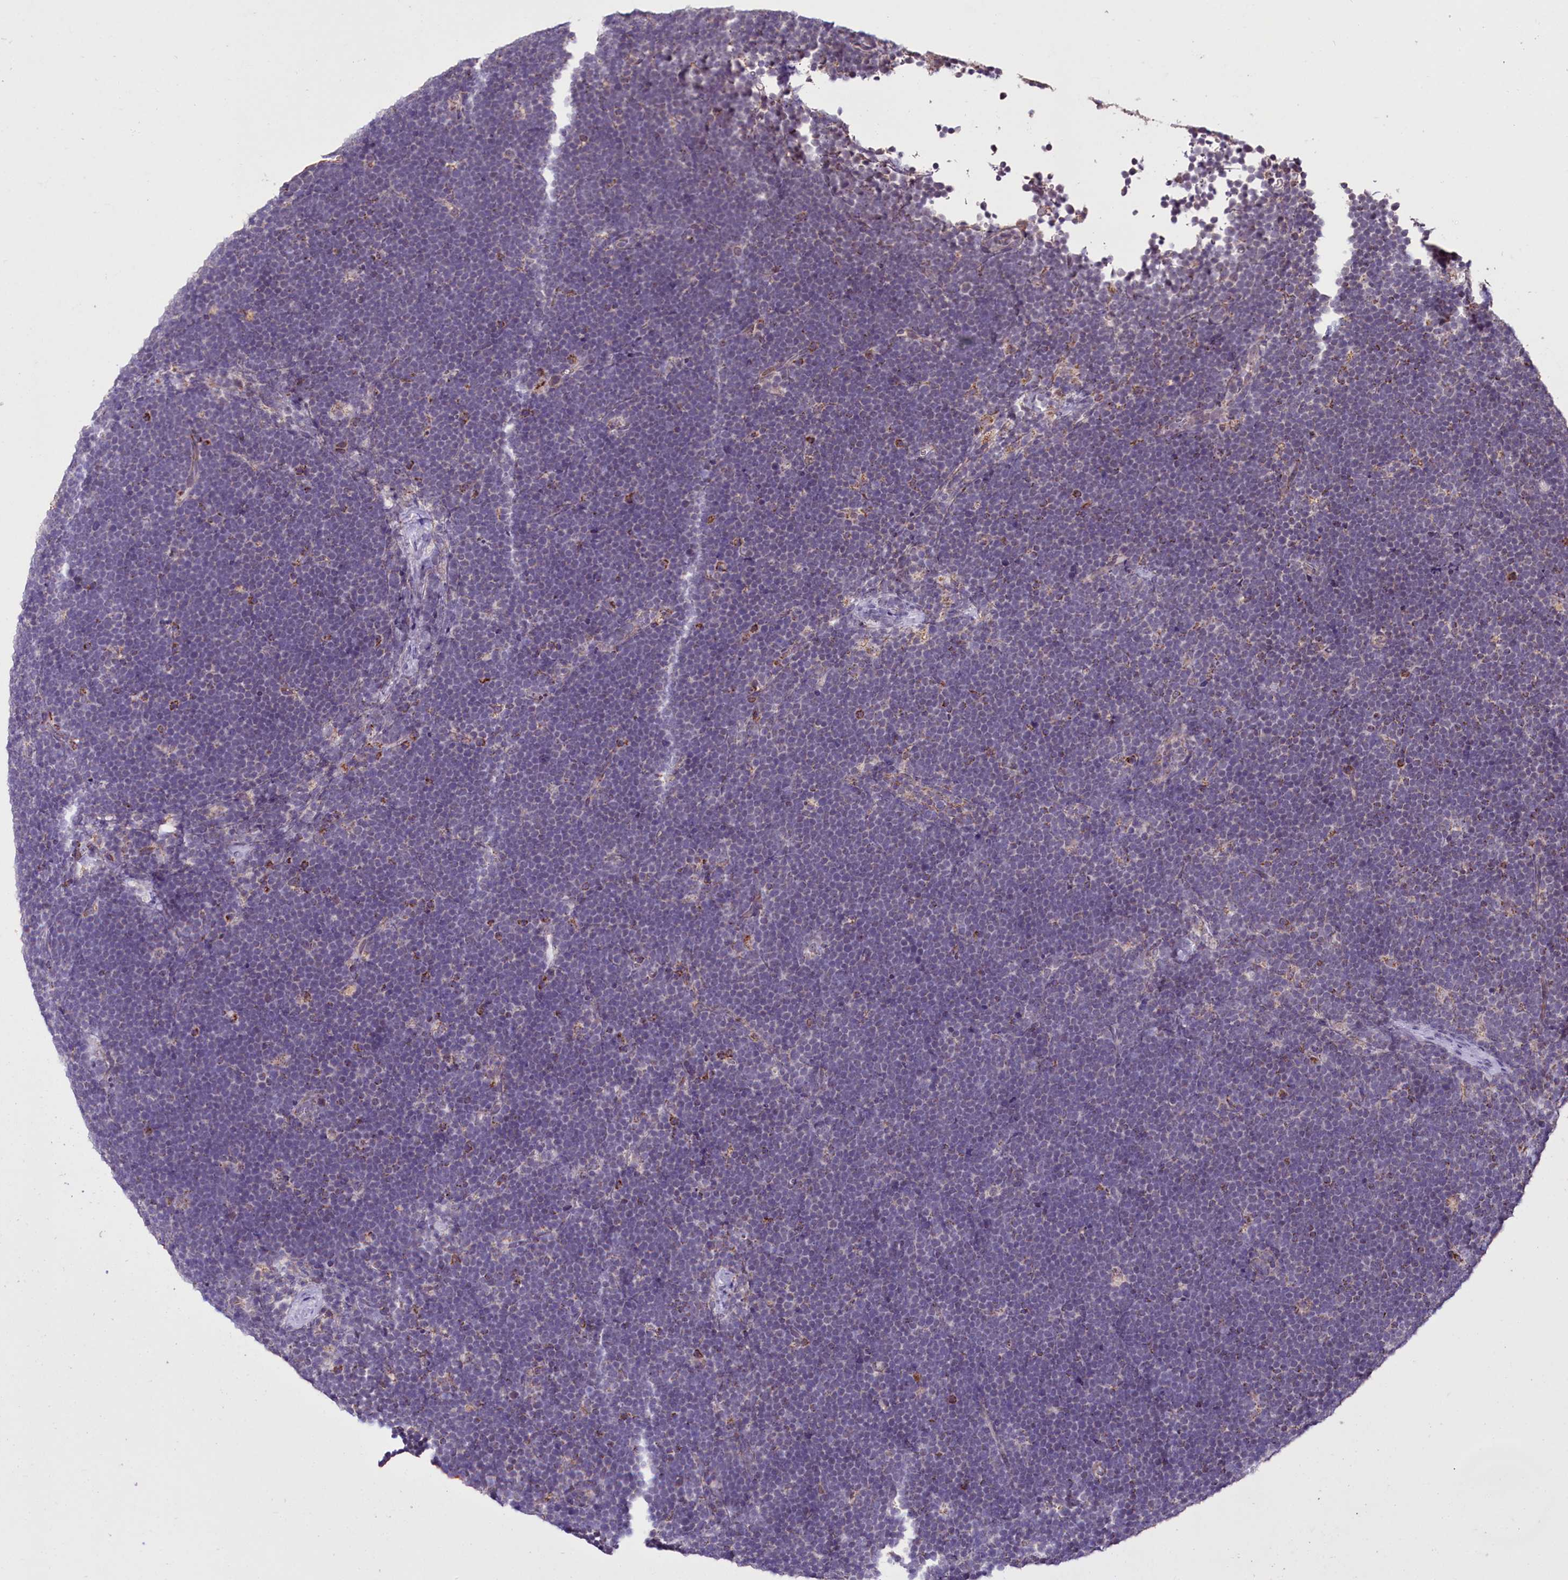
{"staining": {"intensity": "negative", "quantity": "none", "location": "none"}, "tissue": "lymphoma", "cell_type": "Tumor cells", "image_type": "cancer", "snomed": [{"axis": "morphology", "description": "Malignant lymphoma, non-Hodgkin's type, High grade"}, {"axis": "topography", "description": "Lymph node"}], "caption": "Human malignant lymphoma, non-Hodgkin's type (high-grade) stained for a protein using immunohistochemistry displays no staining in tumor cells.", "gene": "PDE6D", "patient": {"sex": "male", "age": 13}}